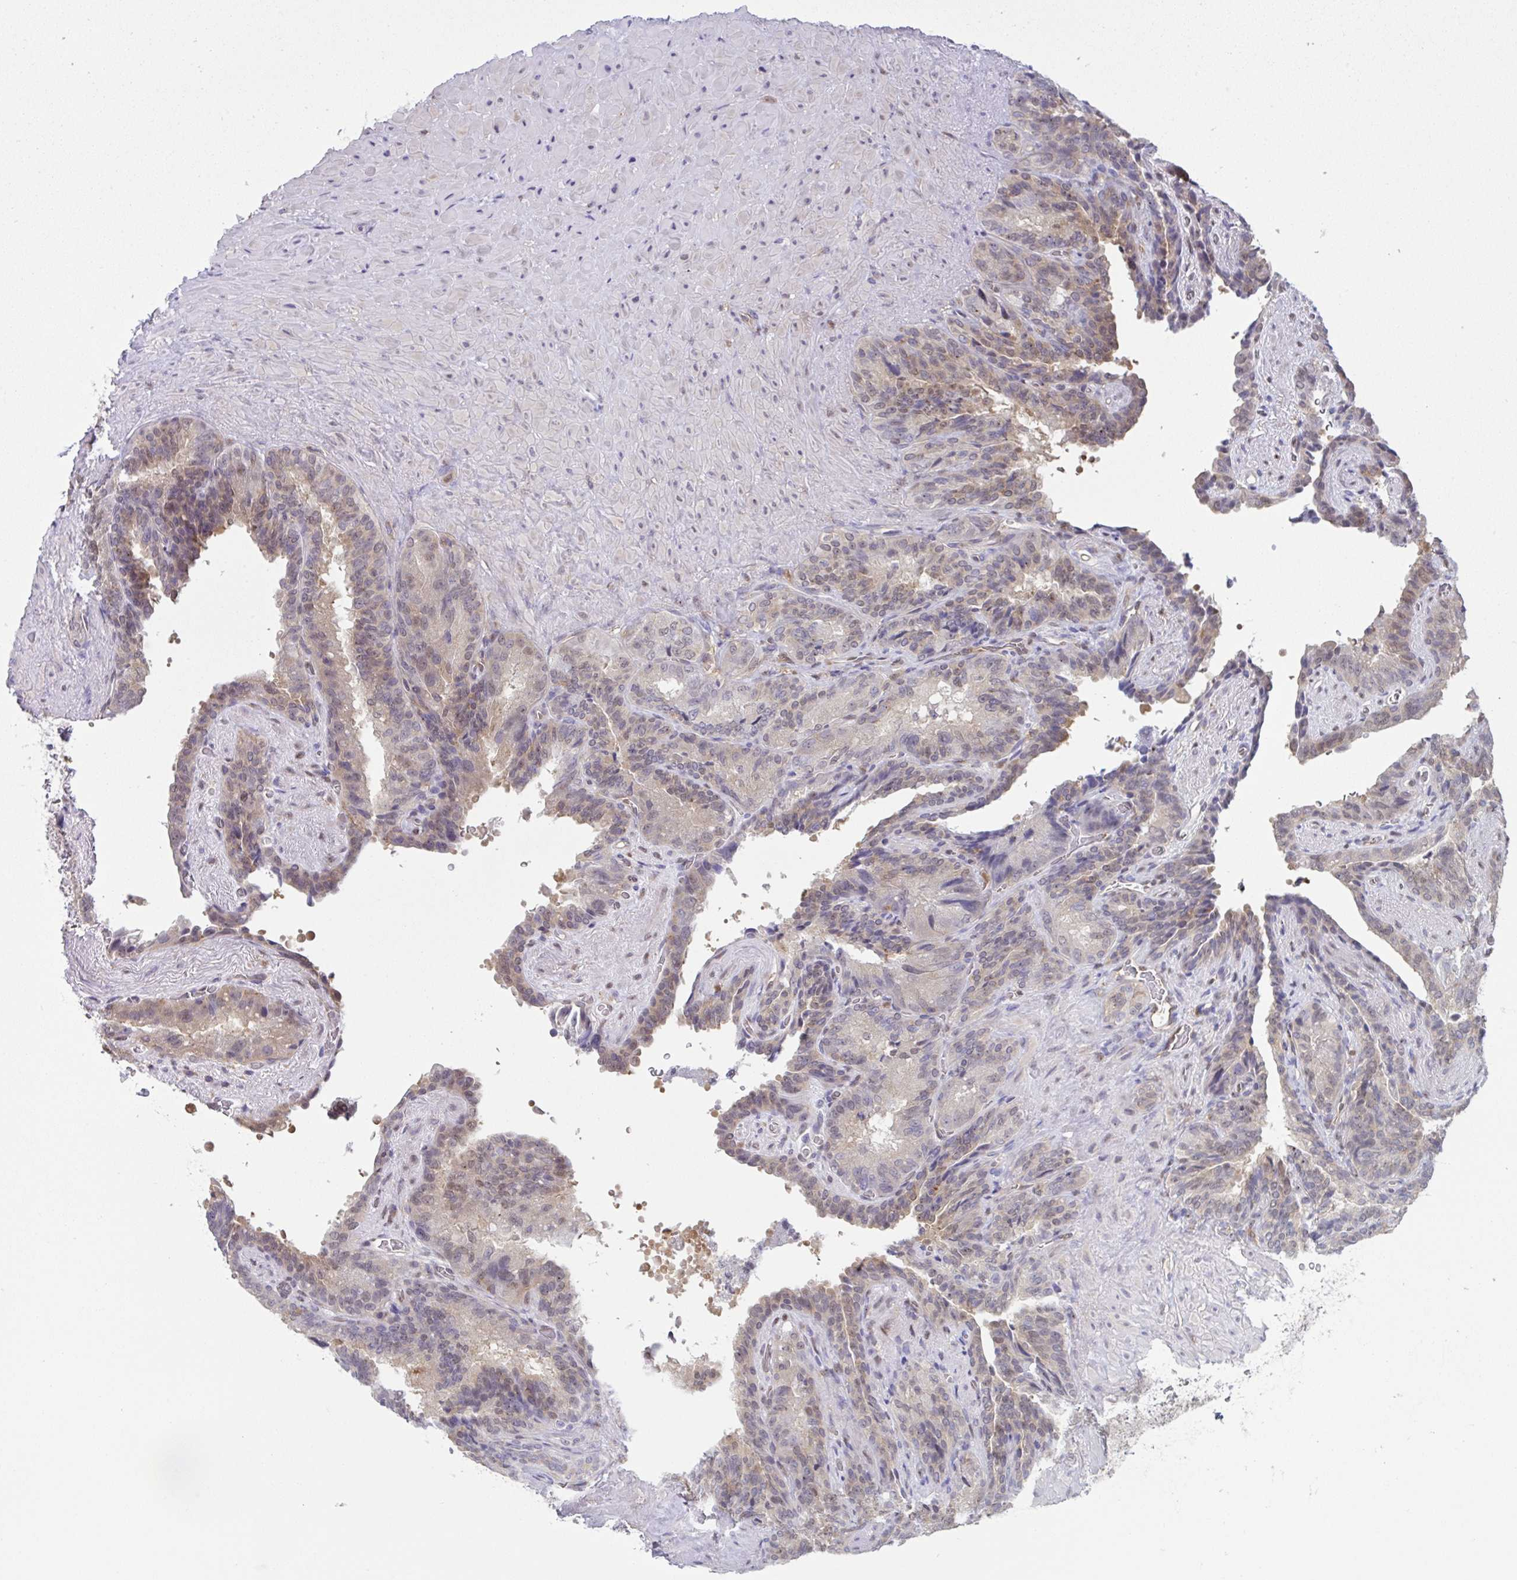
{"staining": {"intensity": "moderate", "quantity": ">75%", "location": "cytoplasmic/membranous,nuclear"}, "tissue": "seminal vesicle", "cell_type": "Glandular cells", "image_type": "normal", "snomed": [{"axis": "morphology", "description": "Normal tissue, NOS"}, {"axis": "topography", "description": "Seminal veicle"}], "caption": "This histopathology image demonstrates unremarkable seminal vesicle stained with immunohistochemistry (IHC) to label a protein in brown. The cytoplasmic/membranous,nuclear of glandular cells show moderate positivity for the protein. Nuclei are counter-stained blue.", "gene": "ALDH16A1", "patient": {"sex": "male", "age": 60}}